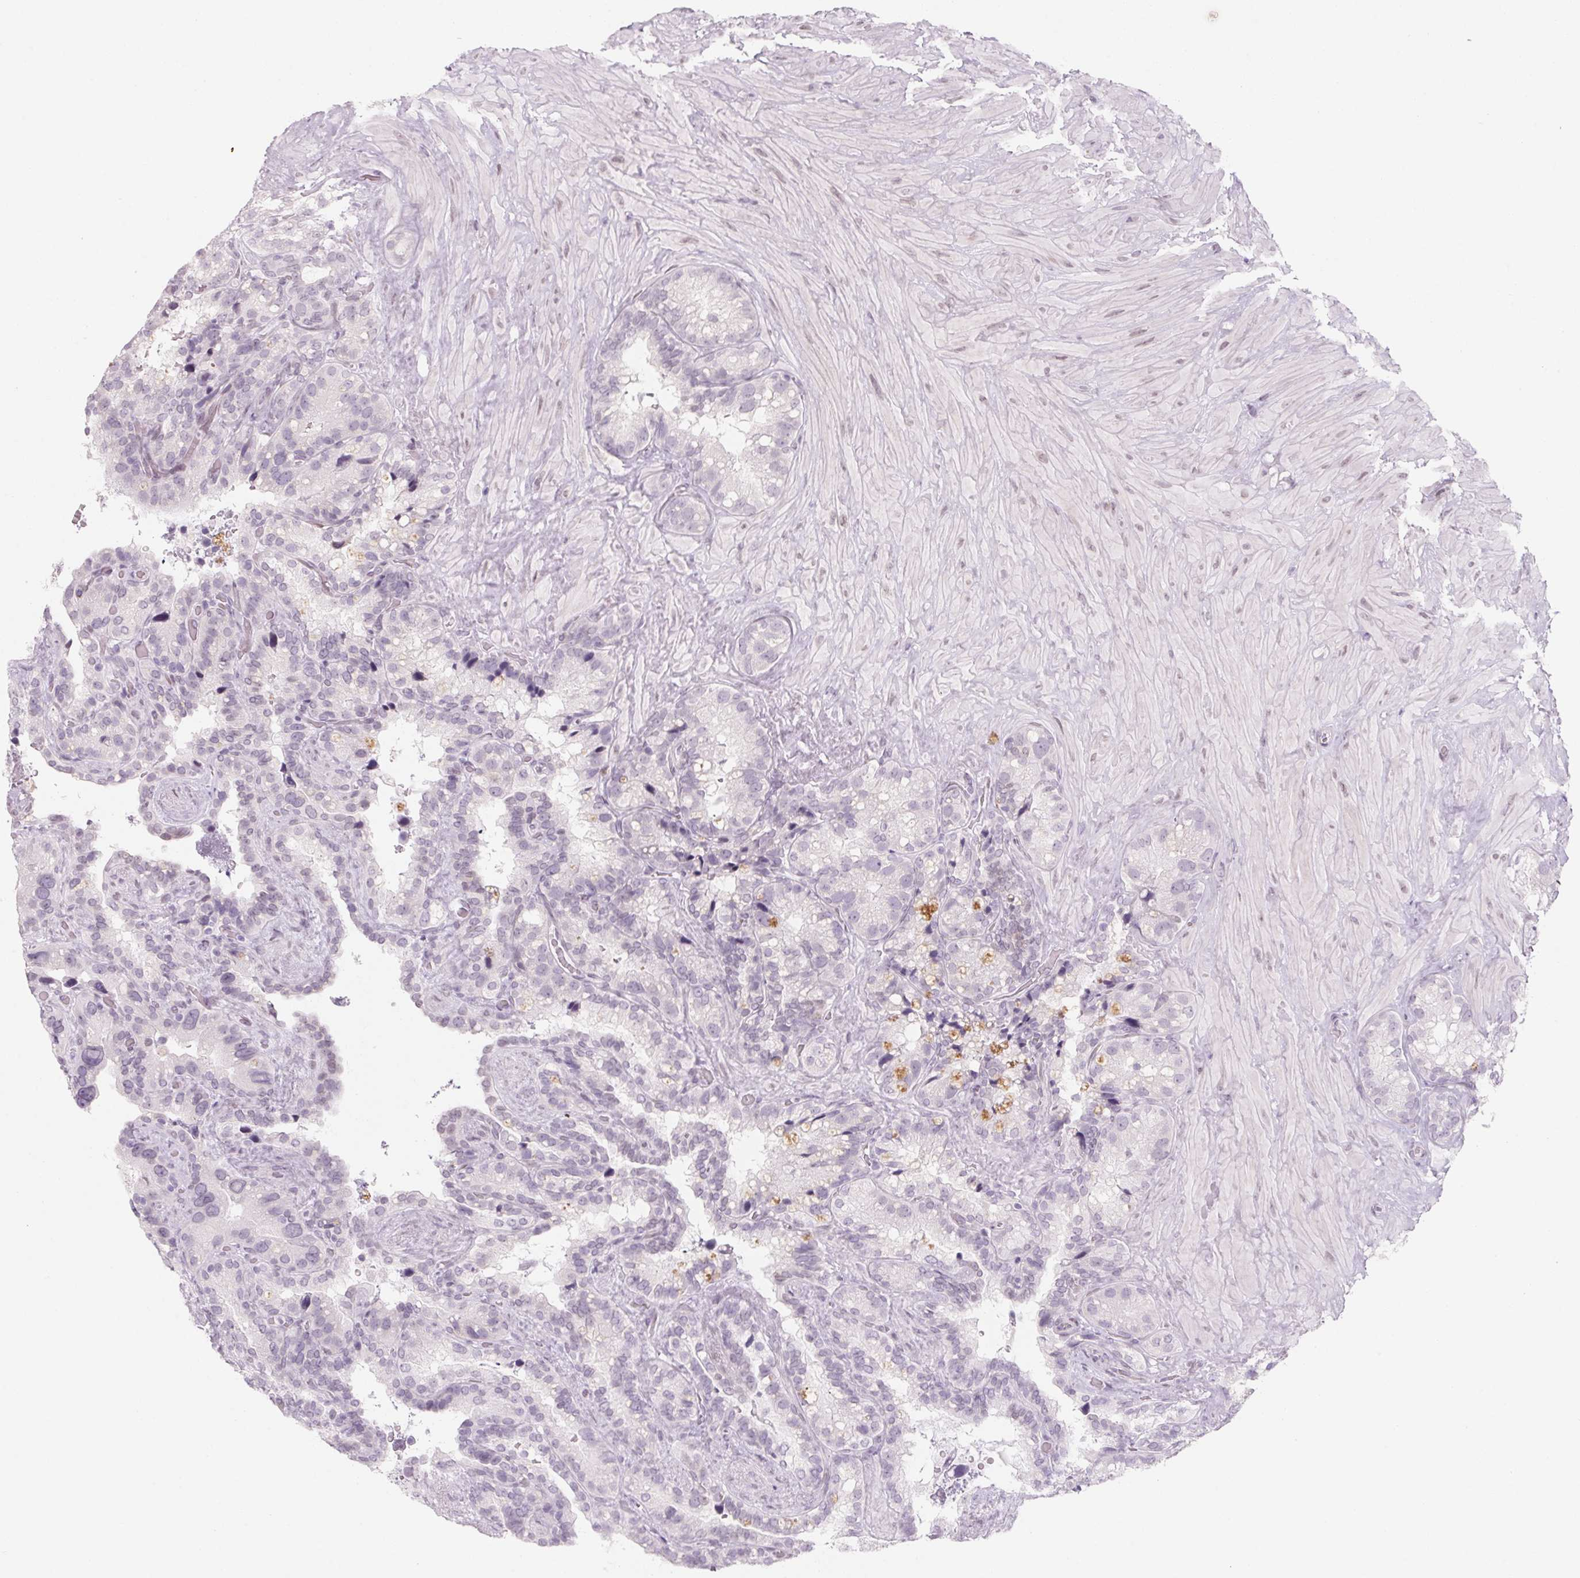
{"staining": {"intensity": "negative", "quantity": "none", "location": "none"}, "tissue": "seminal vesicle", "cell_type": "Glandular cells", "image_type": "normal", "snomed": [{"axis": "morphology", "description": "Normal tissue, NOS"}, {"axis": "topography", "description": "Seminal veicle"}], "caption": "This is a image of immunohistochemistry (IHC) staining of benign seminal vesicle, which shows no positivity in glandular cells.", "gene": "KCNQ2", "patient": {"sex": "male", "age": 60}}